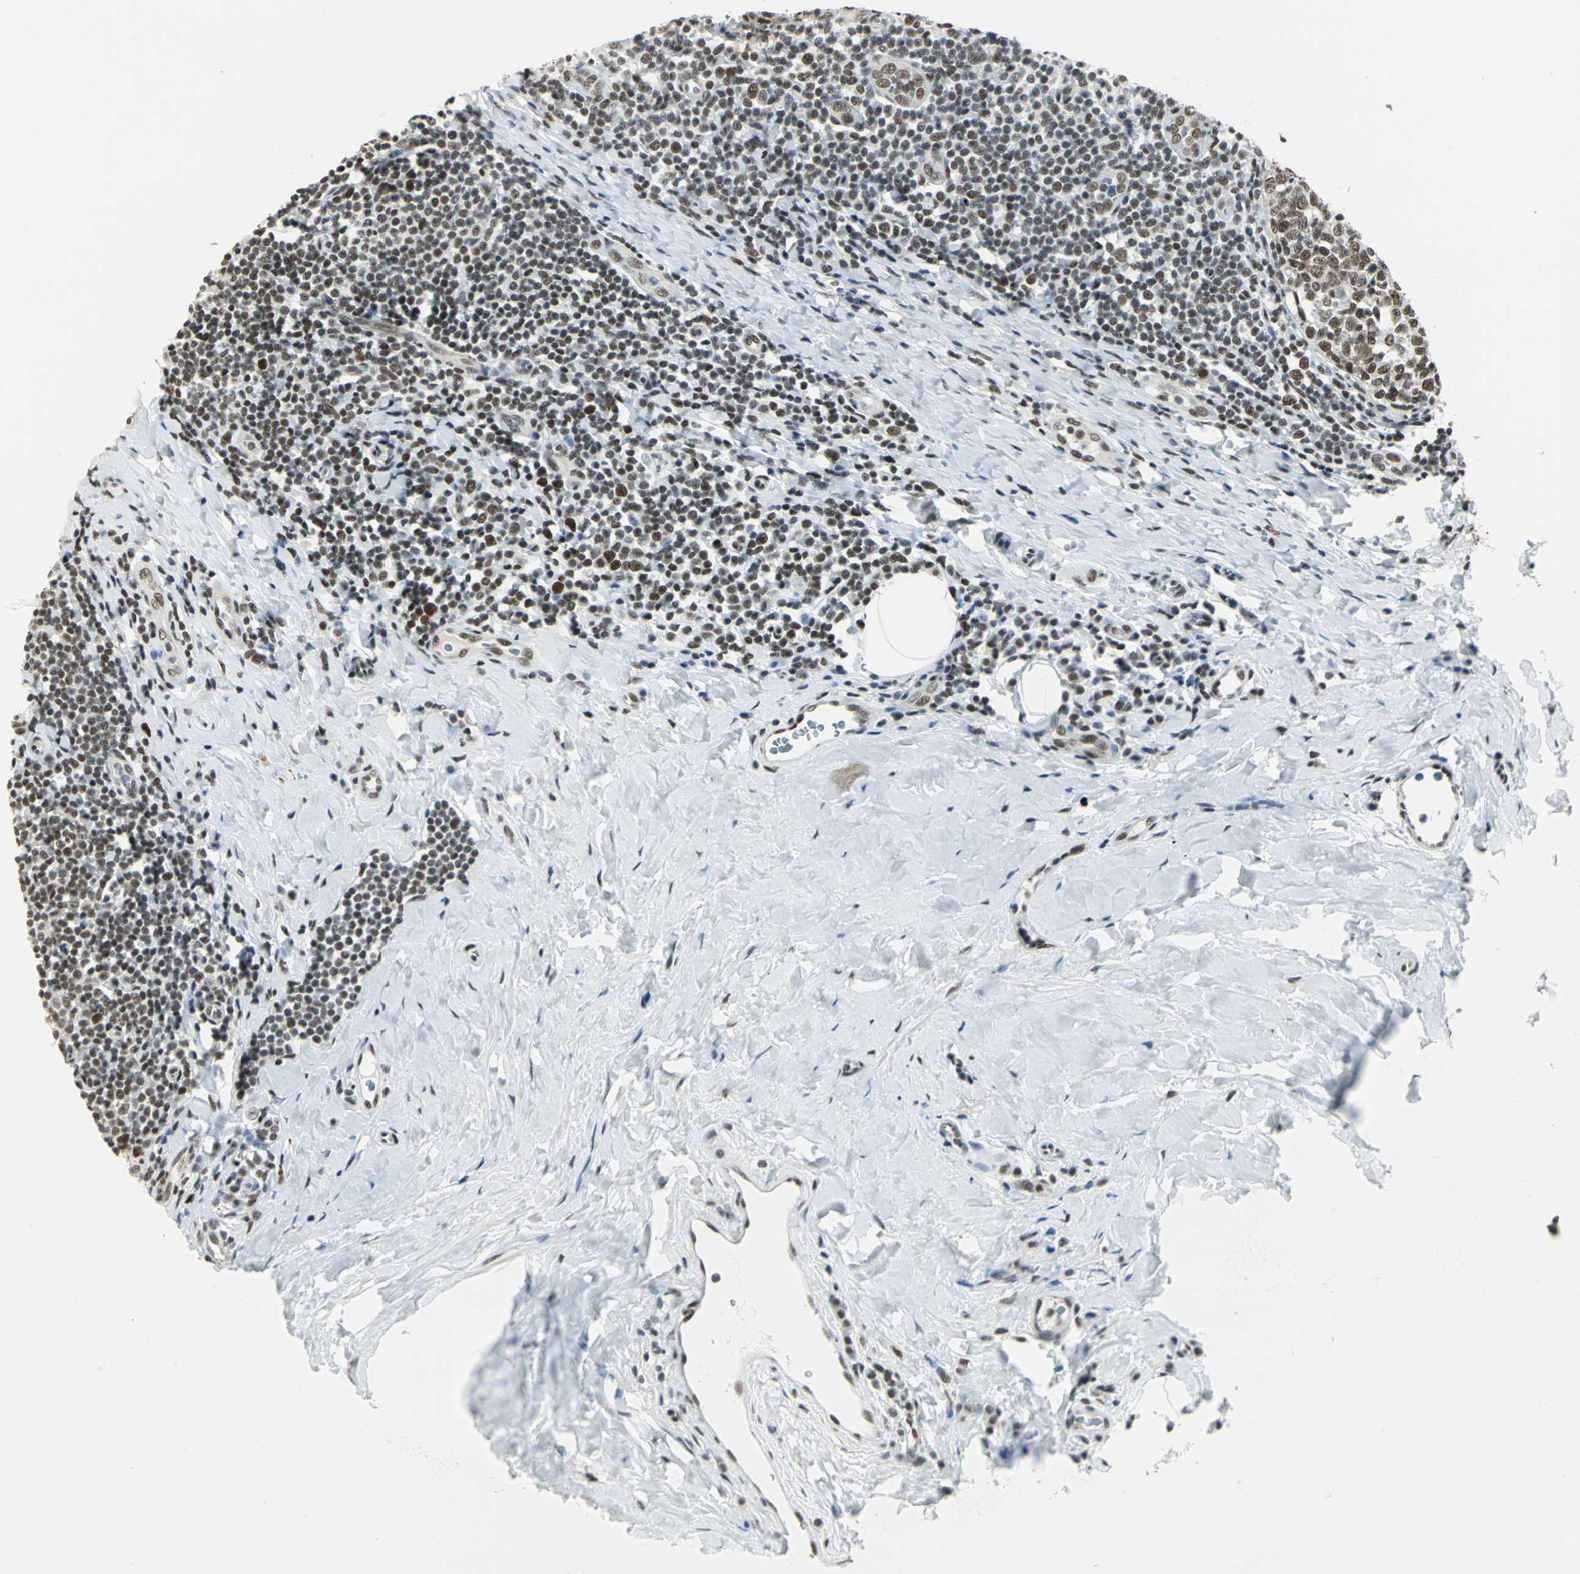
{"staining": {"intensity": "moderate", "quantity": ">75%", "location": "nuclear"}, "tissue": "tonsil", "cell_type": "Germinal center cells", "image_type": "normal", "snomed": [{"axis": "morphology", "description": "Normal tissue, NOS"}, {"axis": "topography", "description": "Tonsil"}], "caption": "Immunohistochemical staining of unremarkable tonsil displays >75% levels of moderate nuclear protein staining in approximately >75% of germinal center cells.", "gene": "ADNP", "patient": {"sex": "male", "age": 31}}